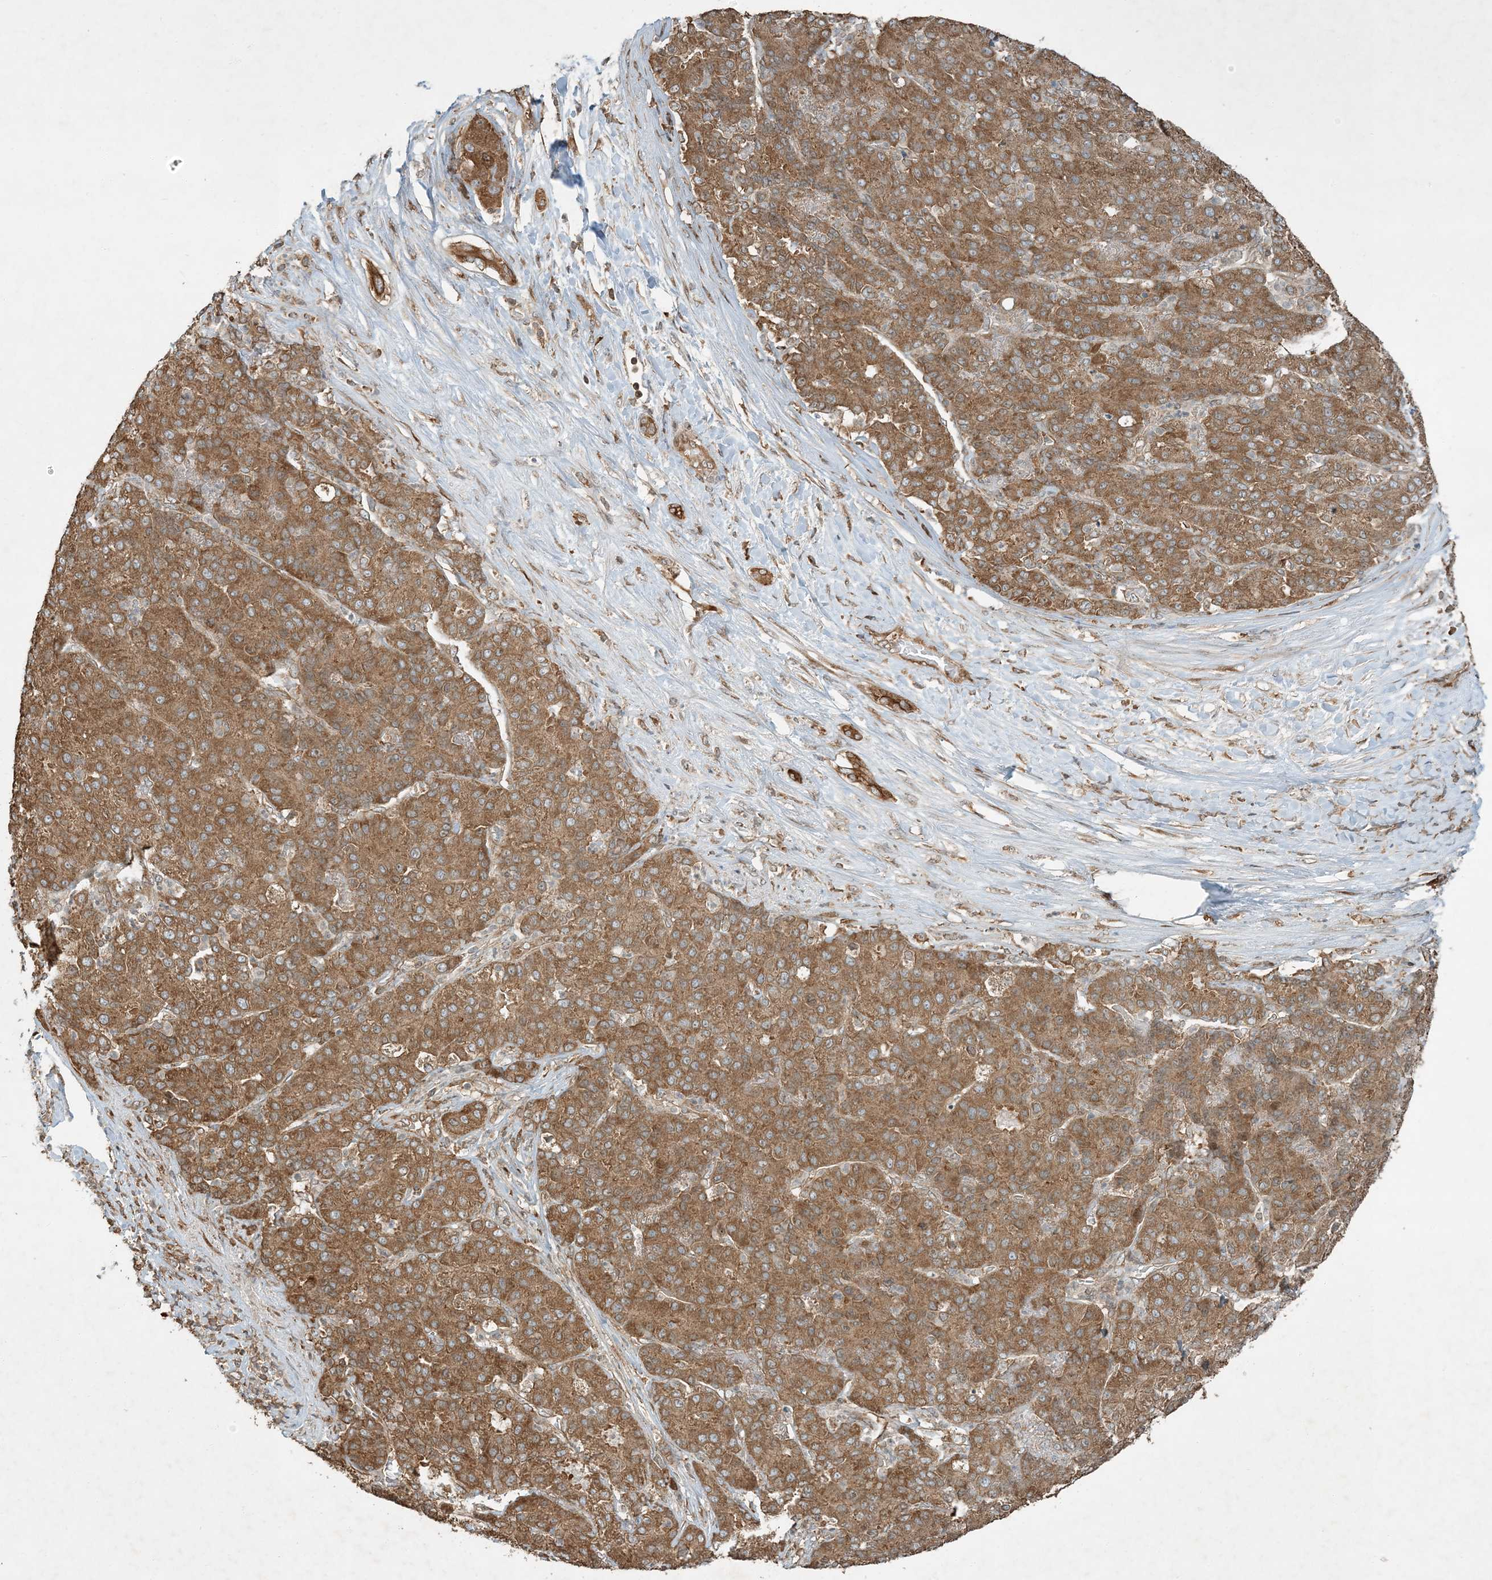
{"staining": {"intensity": "moderate", "quantity": ">75%", "location": "cytoplasmic/membranous"}, "tissue": "liver cancer", "cell_type": "Tumor cells", "image_type": "cancer", "snomed": [{"axis": "morphology", "description": "Carcinoma, Hepatocellular, NOS"}, {"axis": "topography", "description": "Liver"}], "caption": "Tumor cells exhibit medium levels of moderate cytoplasmic/membranous staining in approximately >75% of cells in human liver hepatocellular carcinoma.", "gene": "COMMD8", "patient": {"sex": "male", "age": 65}}